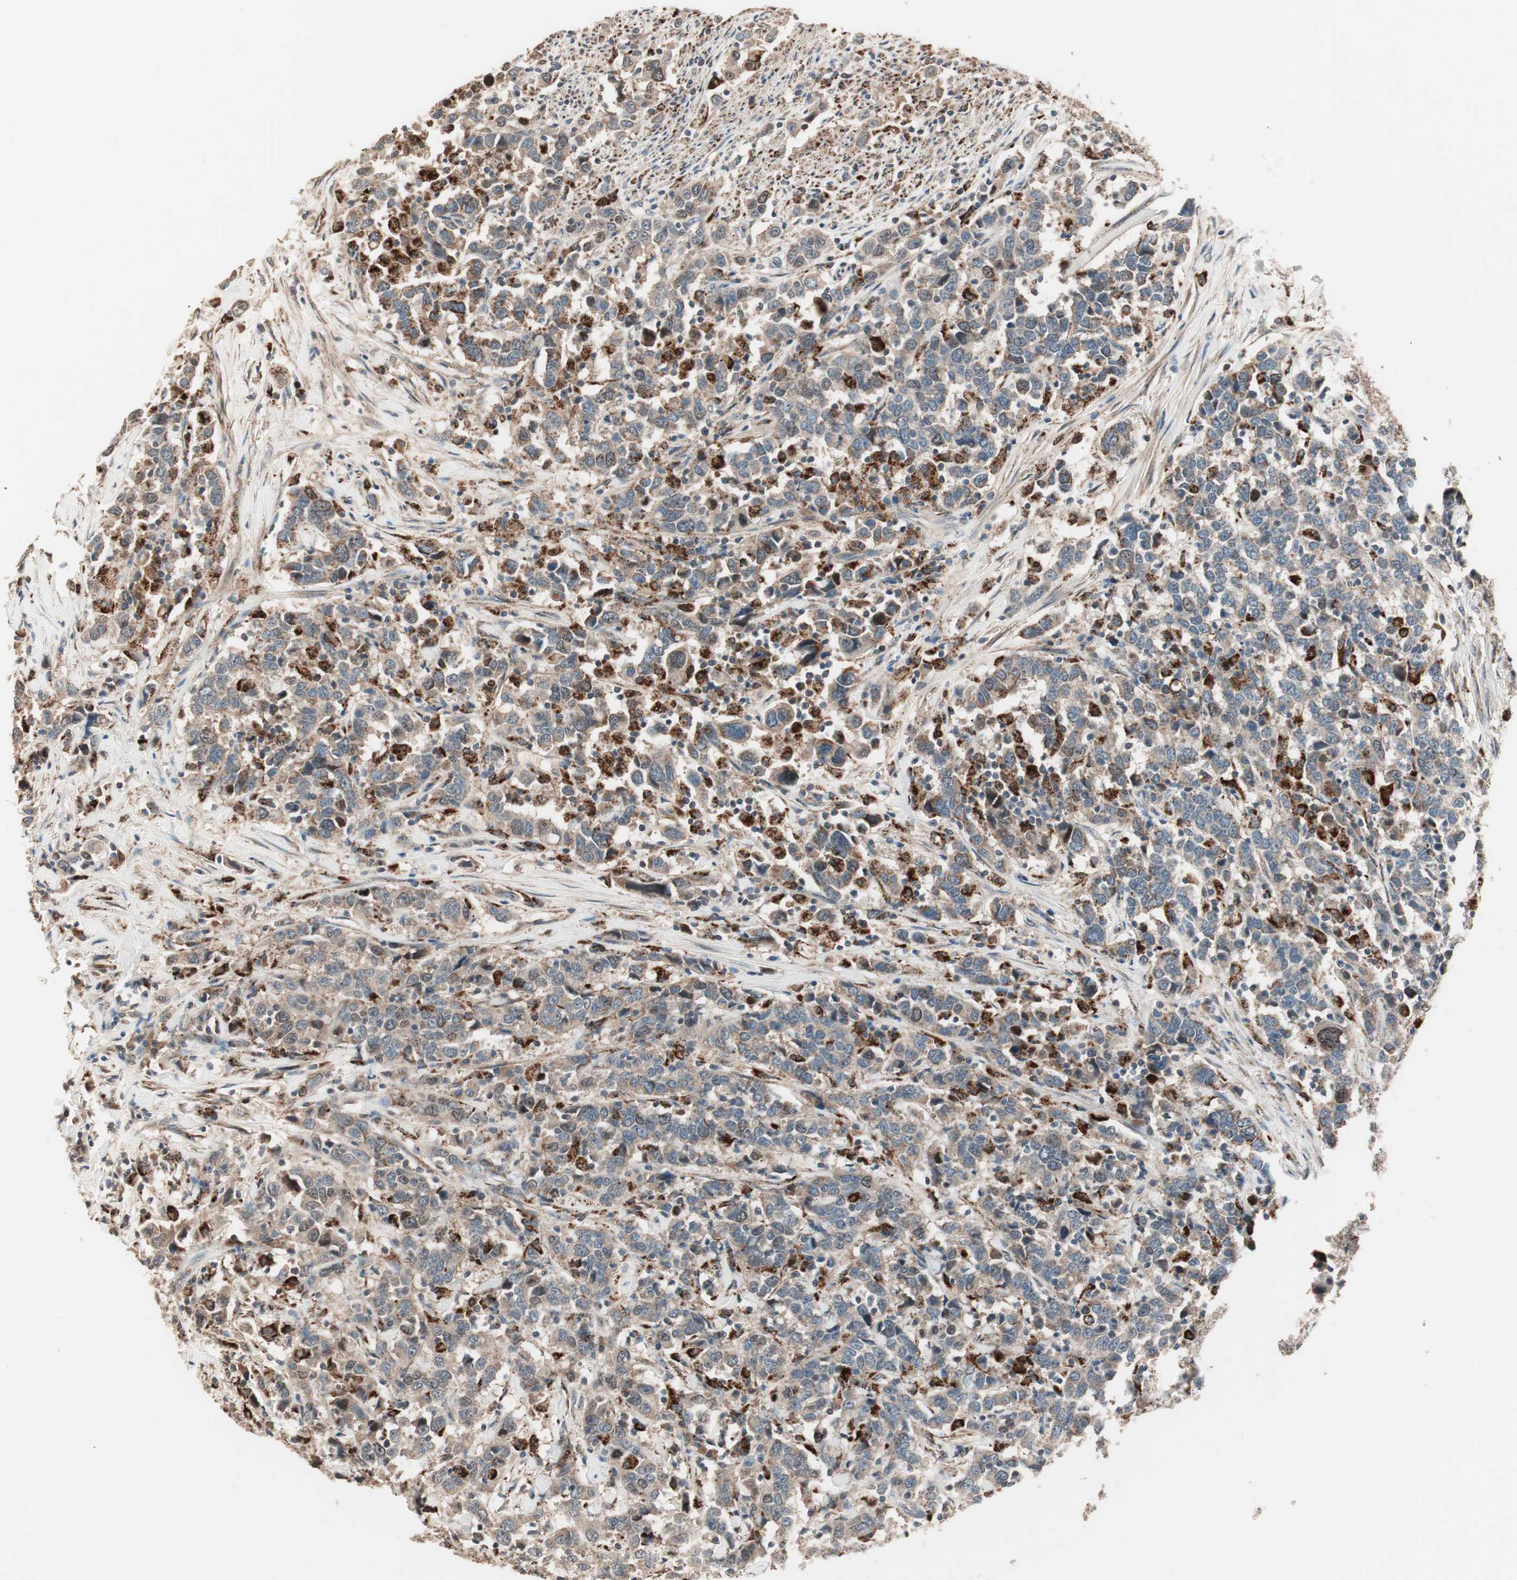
{"staining": {"intensity": "moderate", "quantity": ">75%", "location": "cytoplasmic/membranous"}, "tissue": "urothelial cancer", "cell_type": "Tumor cells", "image_type": "cancer", "snomed": [{"axis": "morphology", "description": "Urothelial carcinoma, High grade"}, {"axis": "topography", "description": "Urinary bladder"}], "caption": "Human high-grade urothelial carcinoma stained with a protein marker exhibits moderate staining in tumor cells.", "gene": "NFRKB", "patient": {"sex": "male", "age": 61}}